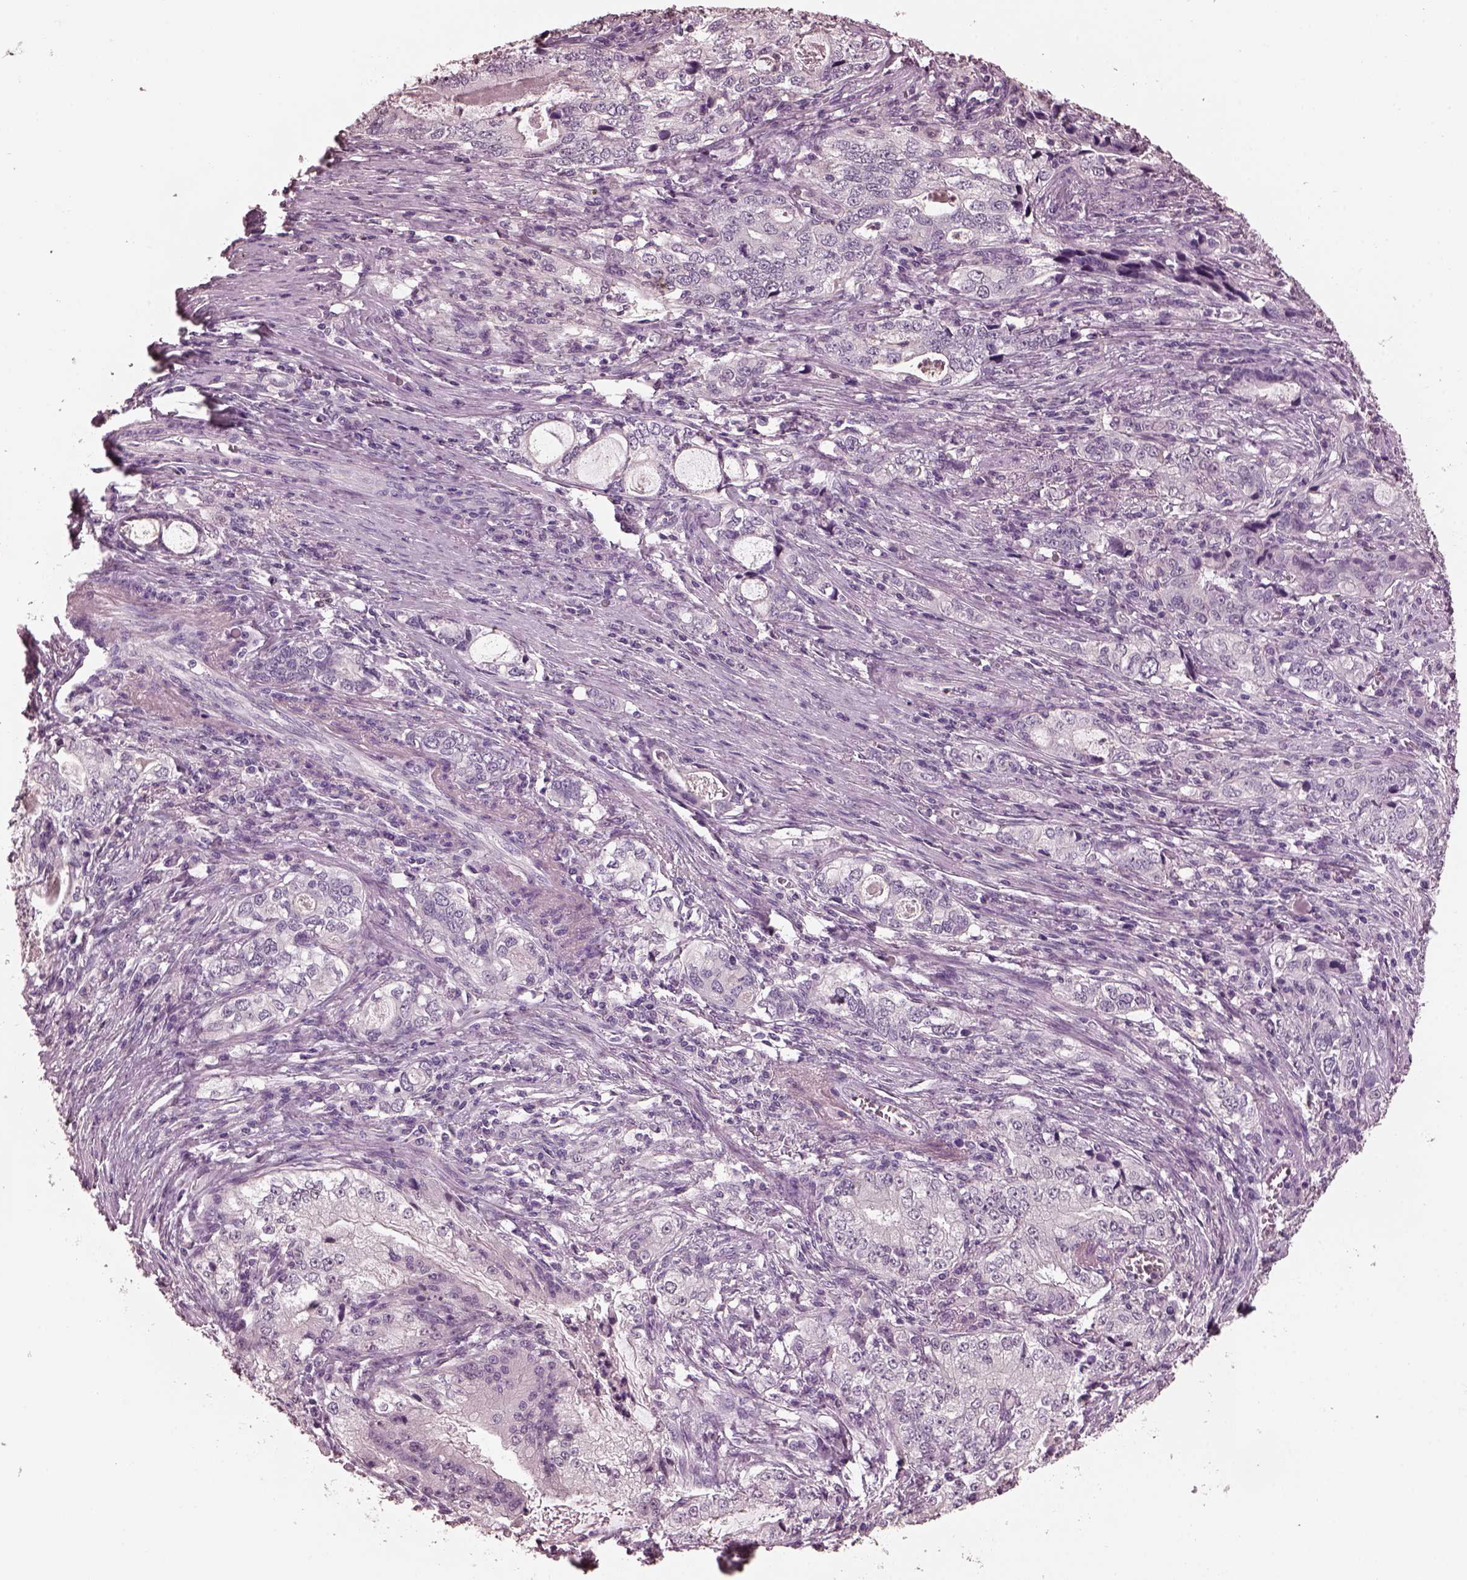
{"staining": {"intensity": "negative", "quantity": "none", "location": "none"}, "tissue": "stomach cancer", "cell_type": "Tumor cells", "image_type": "cancer", "snomed": [{"axis": "morphology", "description": "Adenocarcinoma, NOS"}, {"axis": "topography", "description": "Stomach, lower"}], "caption": "Immunohistochemistry (IHC) of stomach adenocarcinoma demonstrates no positivity in tumor cells.", "gene": "TSKS", "patient": {"sex": "female", "age": 72}}